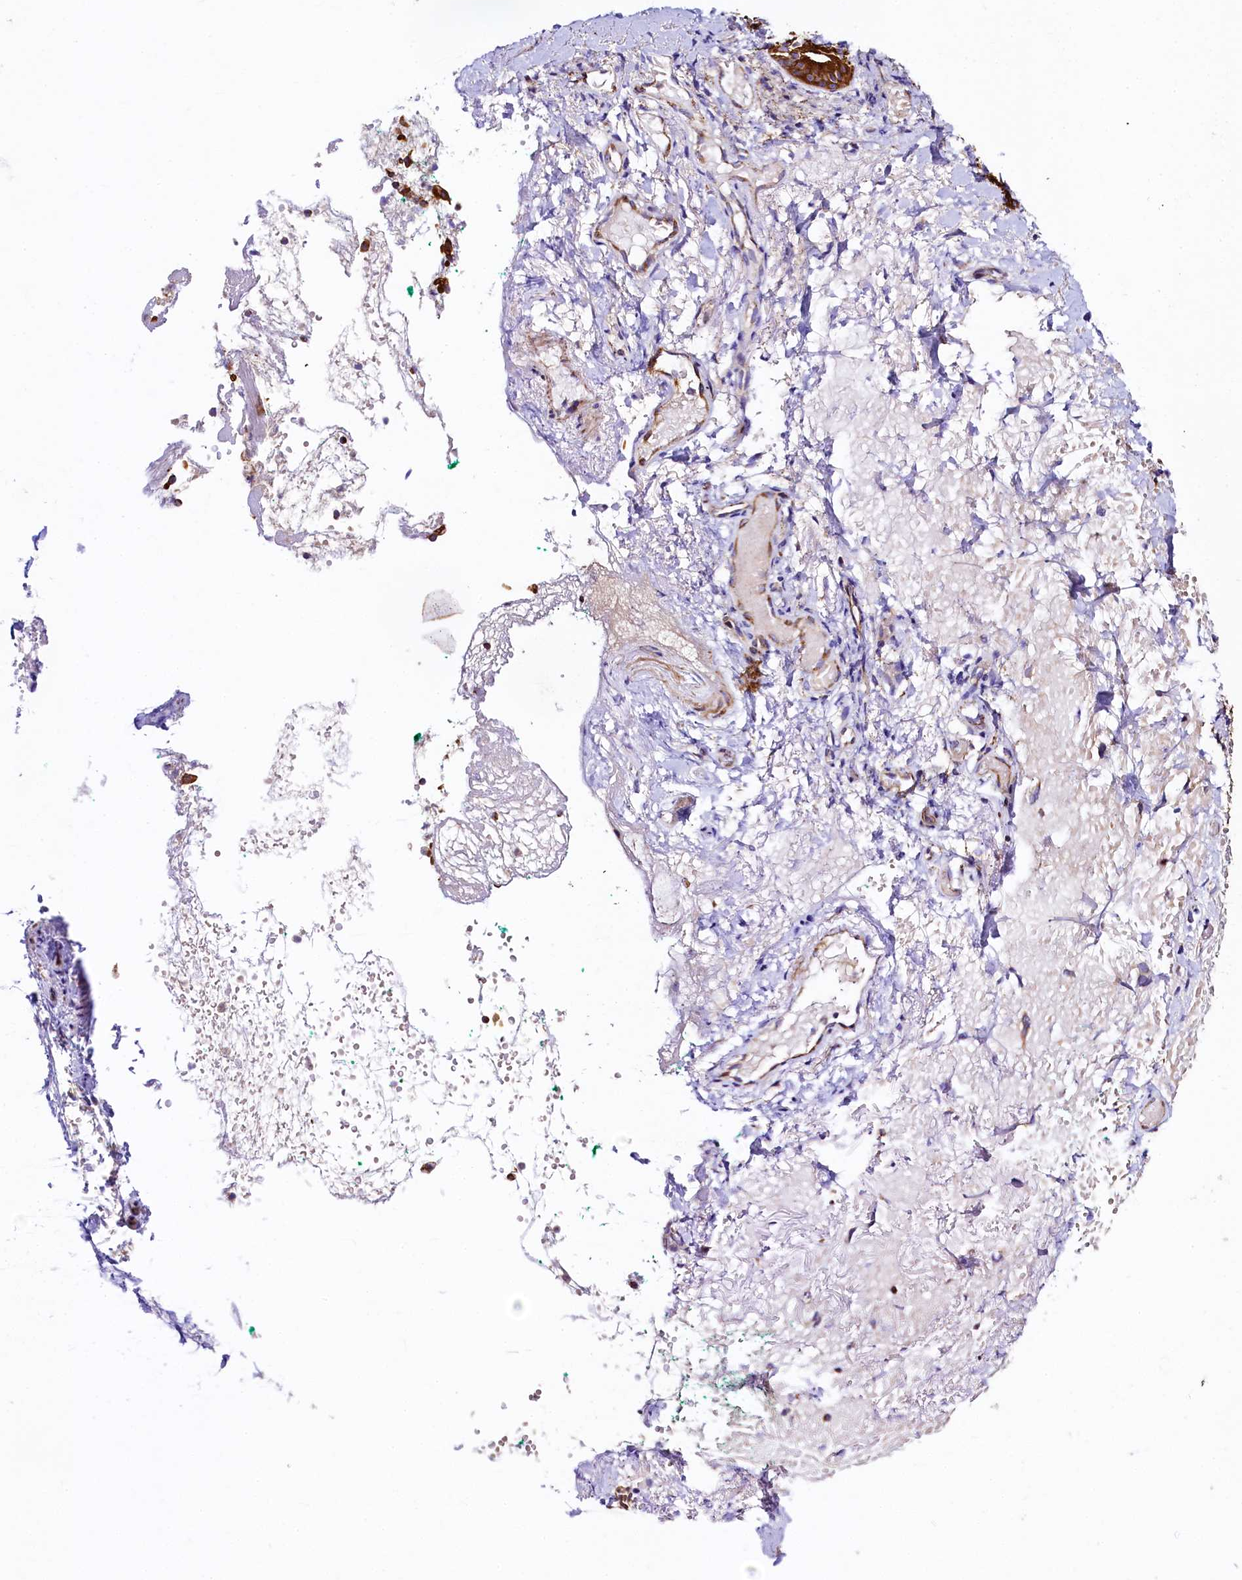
{"staining": {"intensity": "negative", "quantity": "none", "location": "none"}, "tissue": "adipose tissue", "cell_type": "Adipocytes", "image_type": "normal", "snomed": [{"axis": "morphology", "description": "Normal tissue, NOS"}, {"axis": "morphology", "description": "Basal cell carcinoma"}, {"axis": "topography", "description": "Cartilage tissue"}, {"axis": "topography", "description": "Nasopharynx"}, {"axis": "topography", "description": "Oral tissue"}], "caption": "Unremarkable adipose tissue was stained to show a protein in brown. There is no significant staining in adipocytes. Nuclei are stained in blue.", "gene": "CLYBL", "patient": {"sex": "female", "age": 77}}